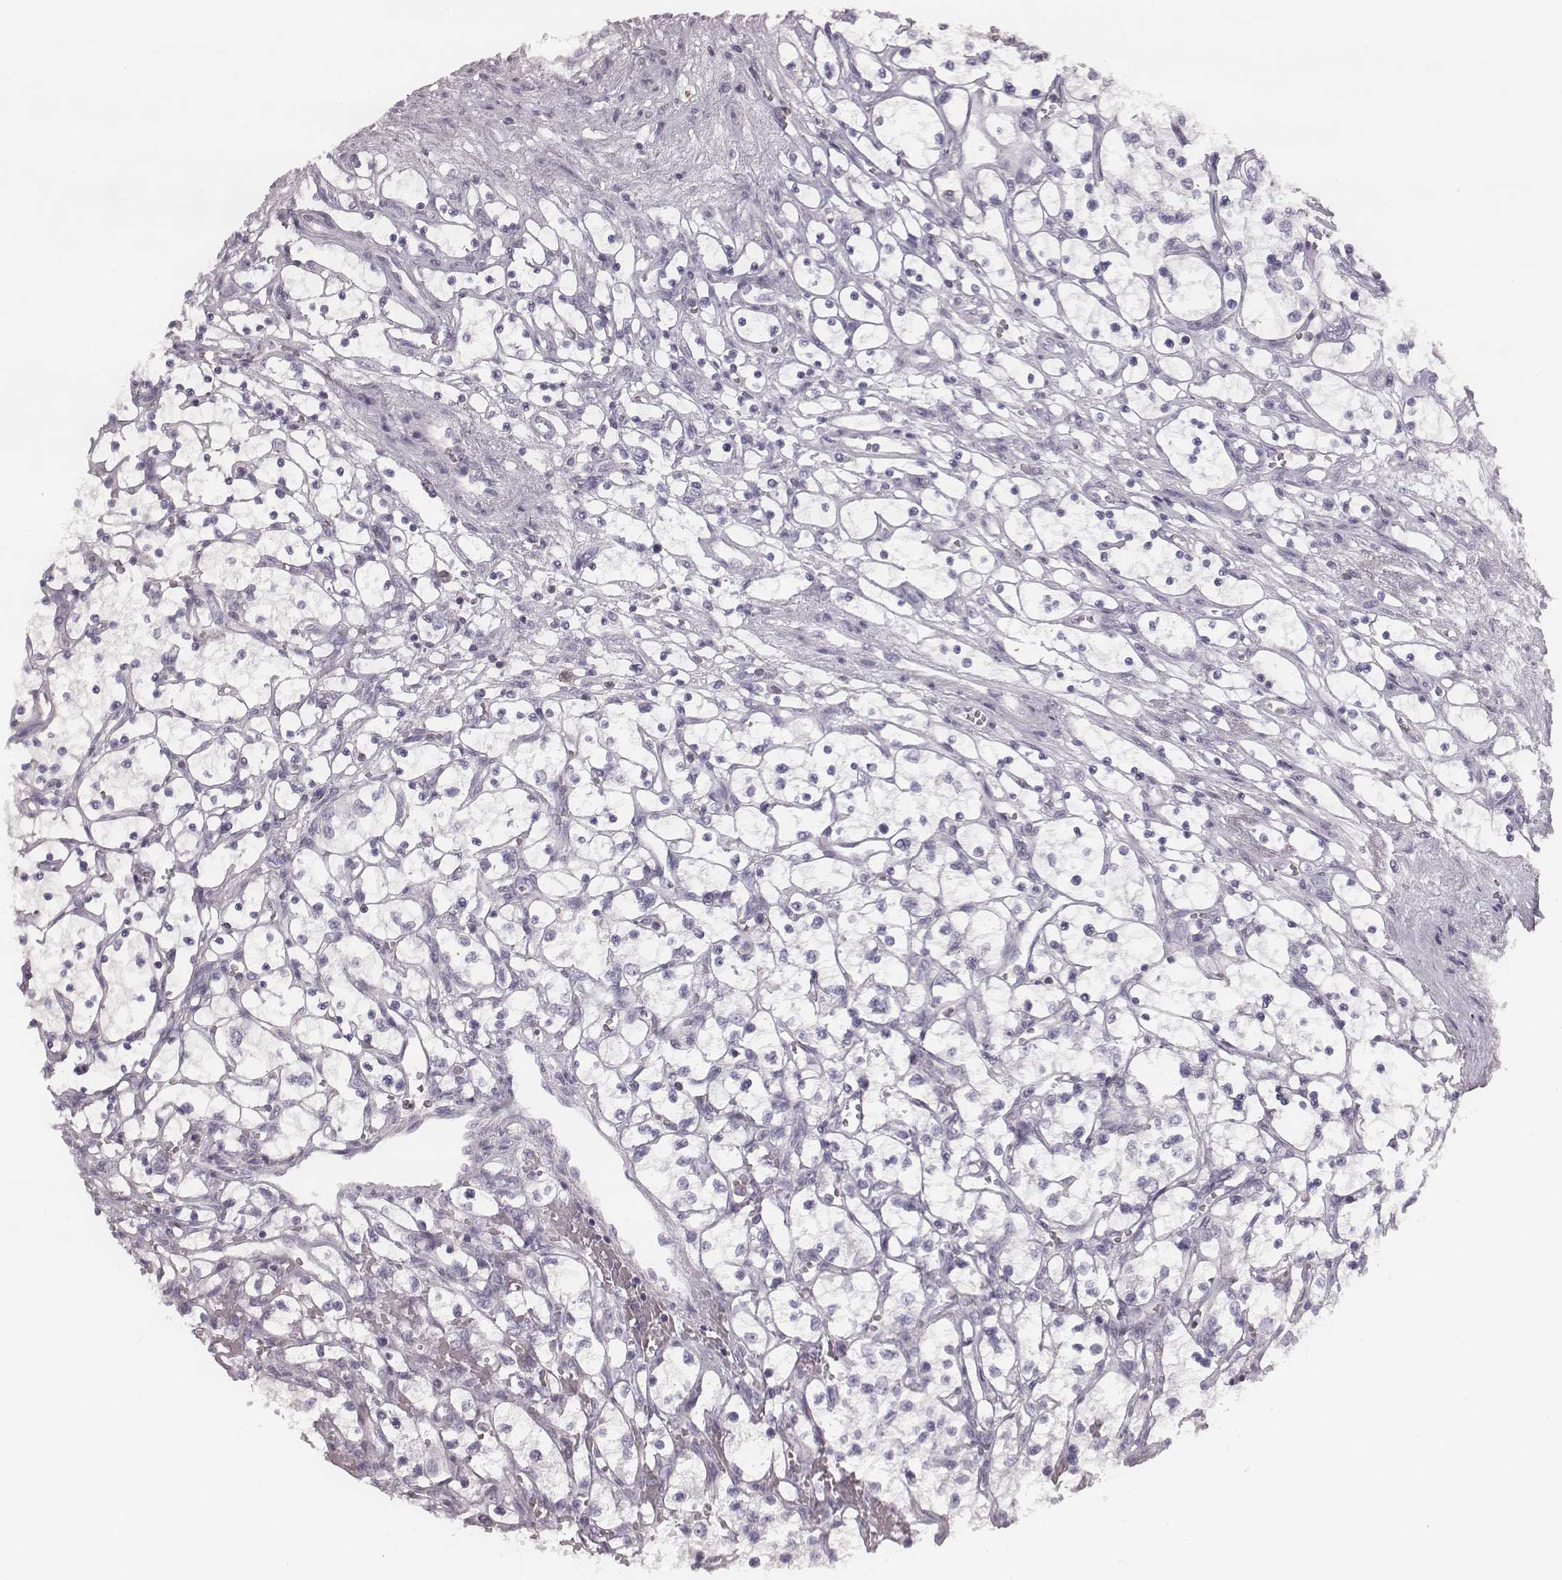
{"staining": {"intensity": "negative", "quantity": "none", "location": "none"}, "tissue": "renal cancer", "cell_type": "Tumor cells", "image_type": "cancer", "snomed": [{"axis": "morphology", "description": "Adenocarcinoma, NOS"}, {"axis": "topography", "description": "Kidney"}], "caption": "Immunohistochemistry (IHC) of human renal cancer displays no expression in tumor cells.", "gene": "ZNF365", "patient": {"sex": "female", "age": 69}}